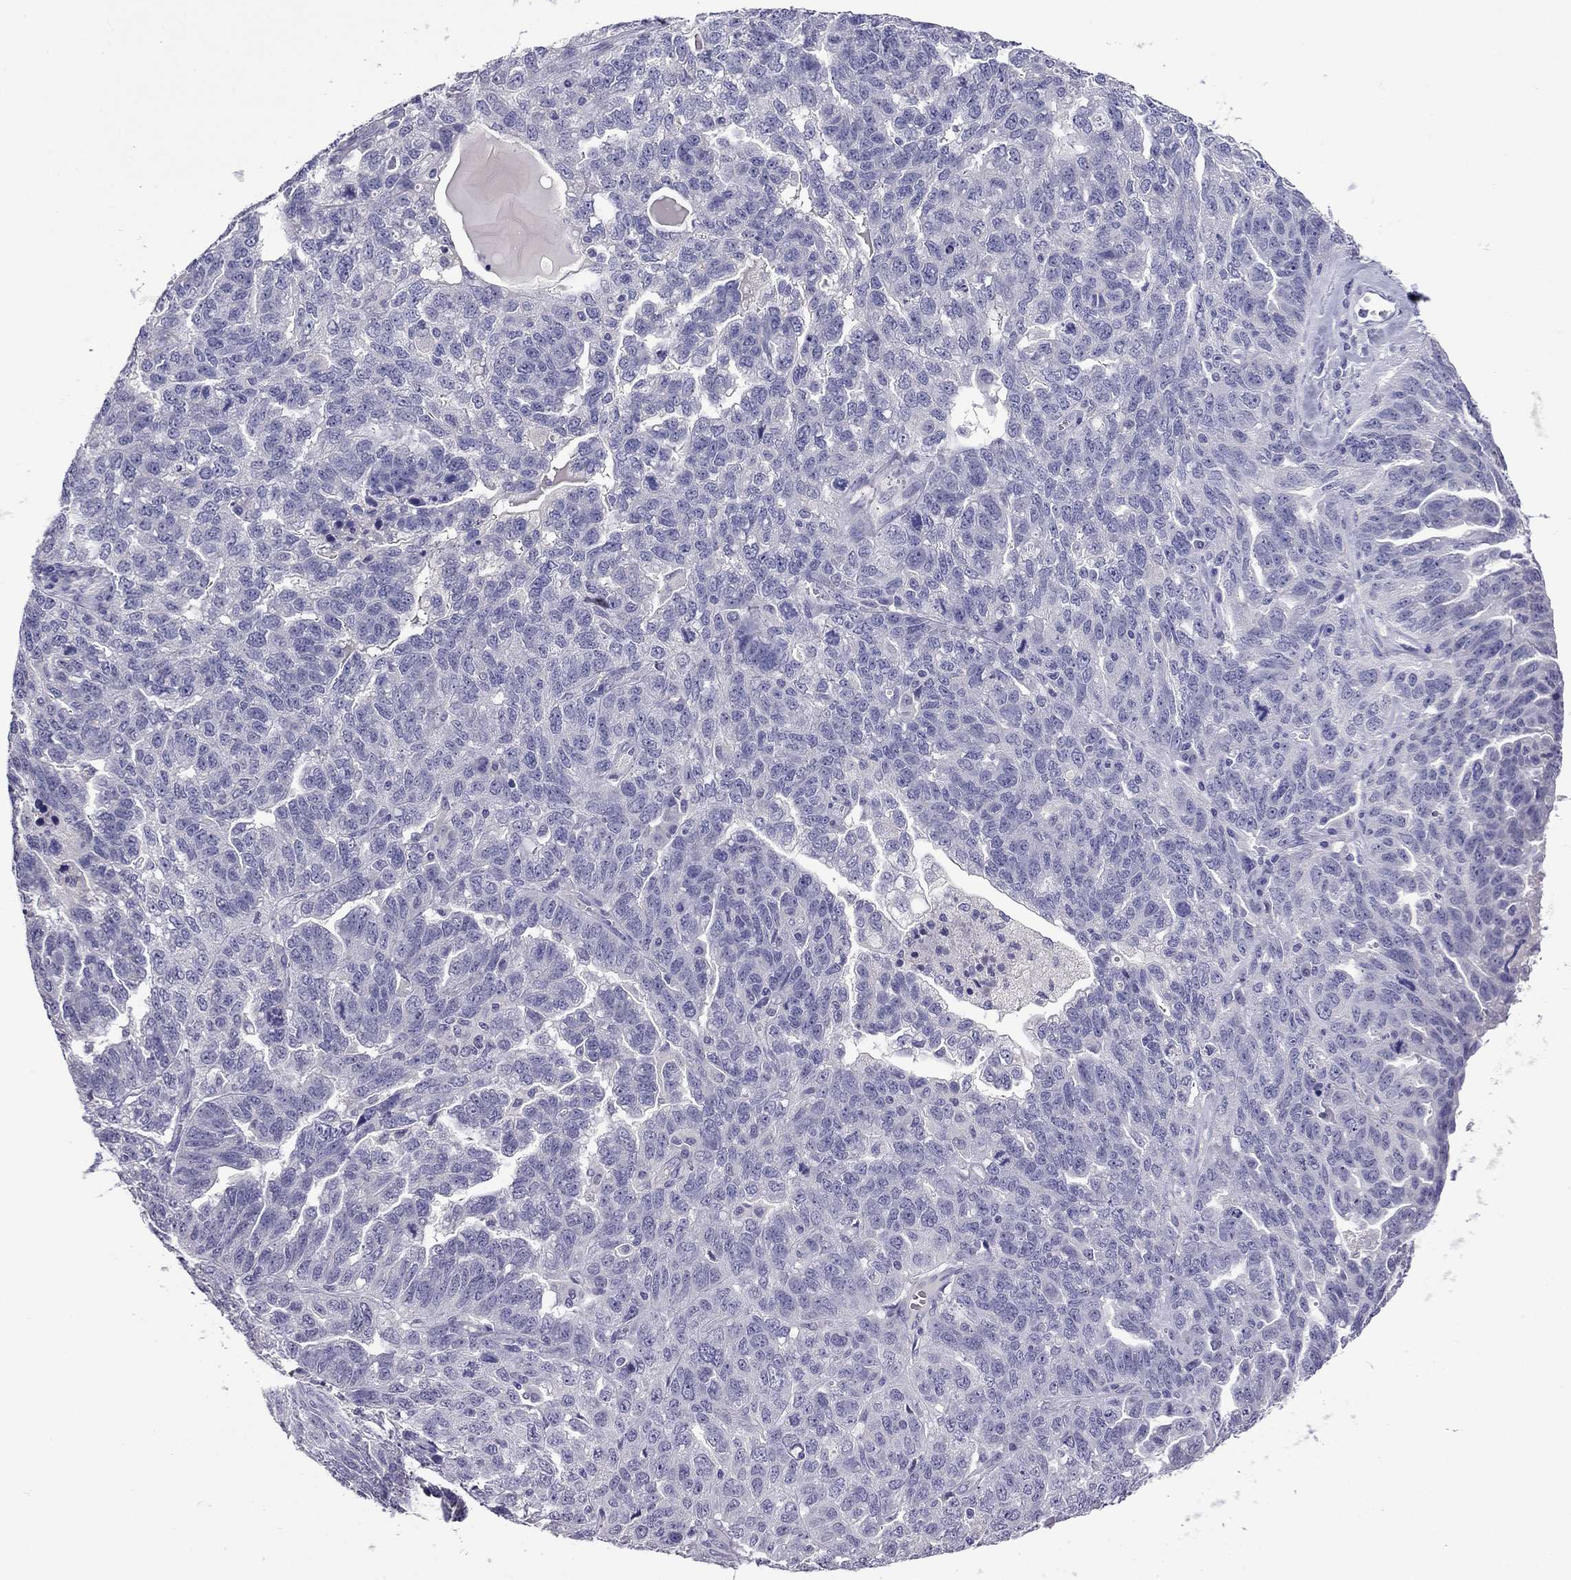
{"staining": {"intensity": "negative", "quantity": "none", "location": "none"}, "tissue": "ovarian cancer", "cell_type": "Tumor cells", "image_type": "cancer", "snomed": [{"axis": "morphology", "description": "Cystadenocarcinoma, serous, NOS"}, {"axis": "topography", "description": "Ovary"}], "caption": "Tumor cells show no significant positivity in ovarian serous cystadenocarcinoma.", "gene": "MYO15A", "patient": {"sex": "female", "age": 71}}